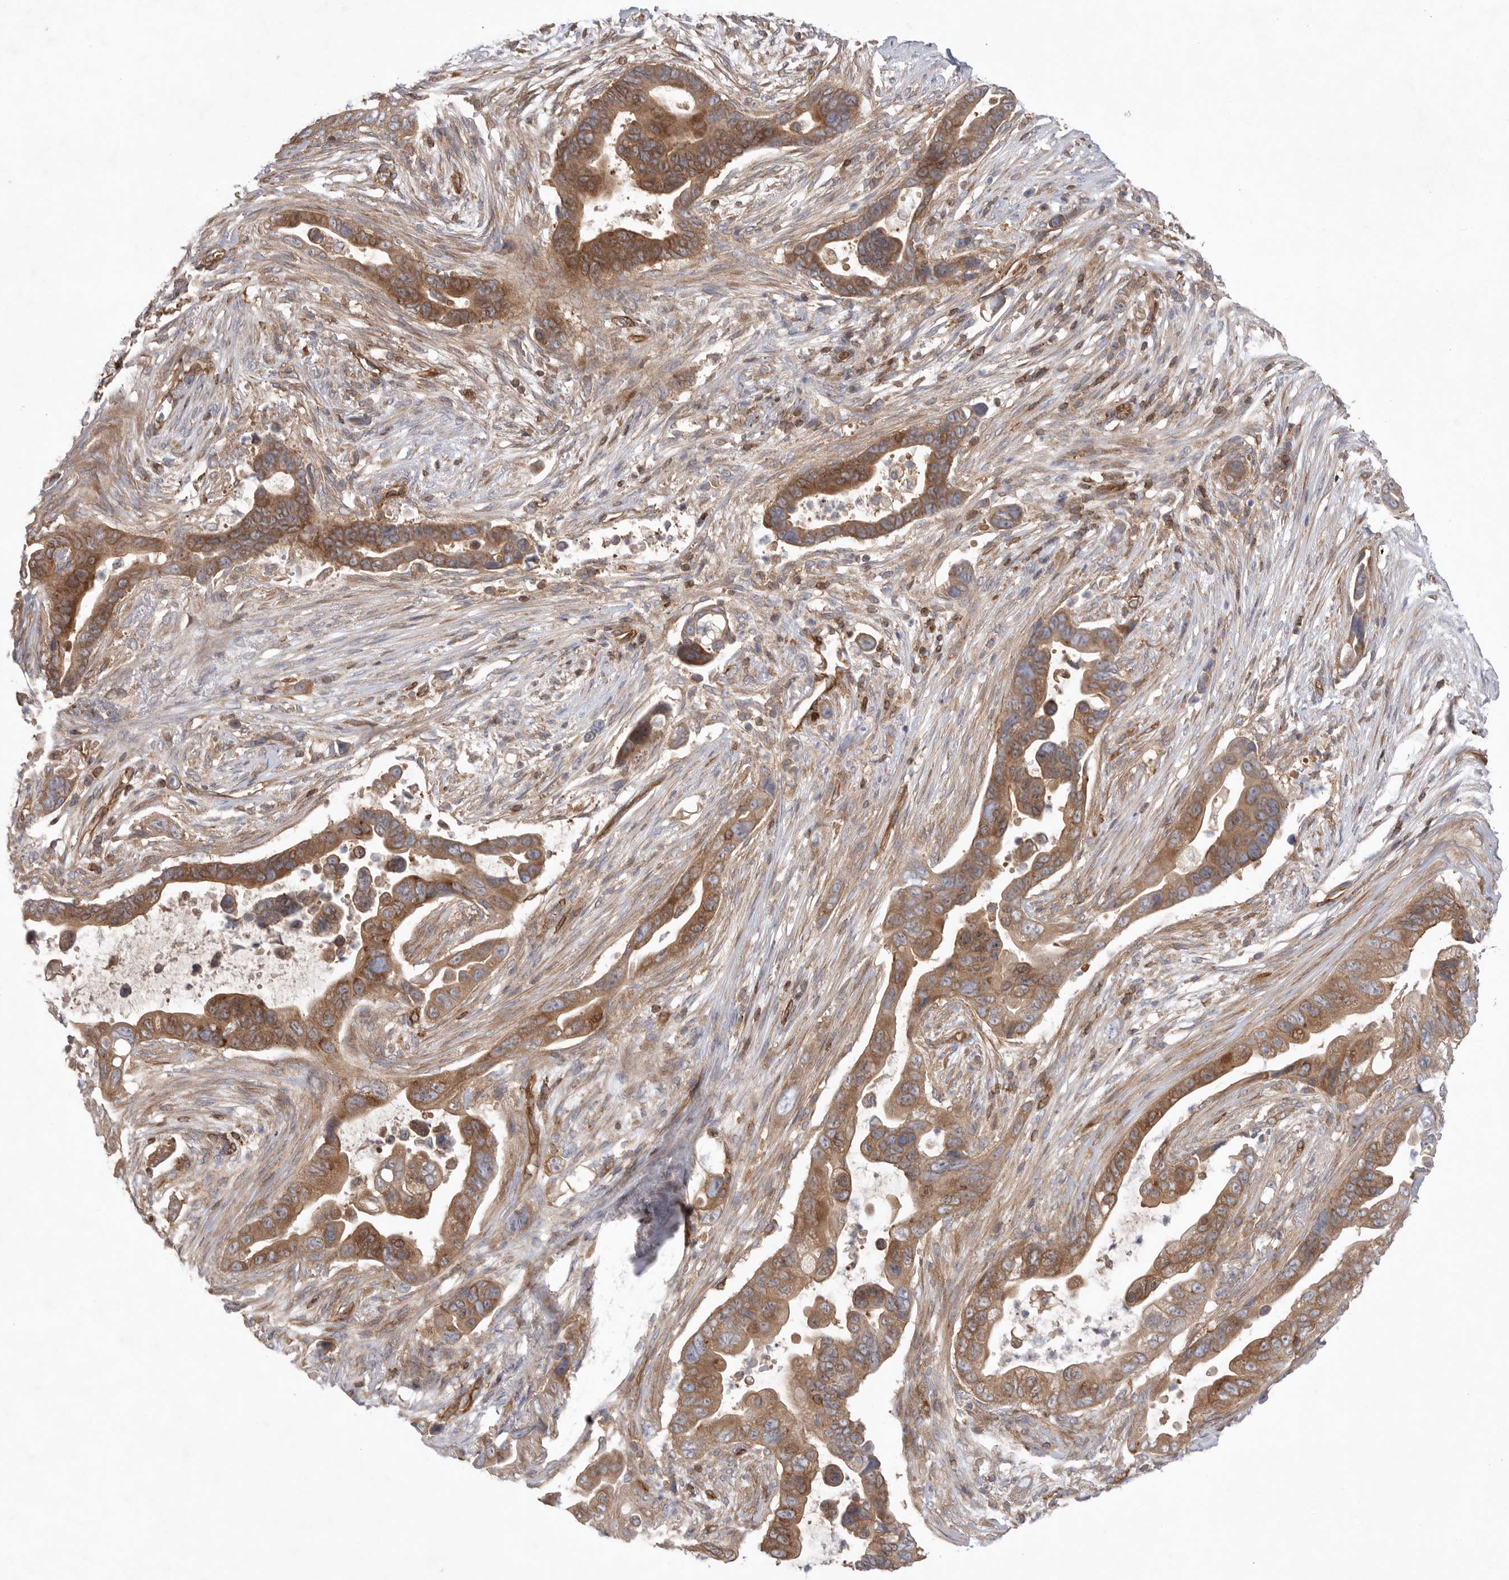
{"staining": {"intensity": "strong", "quantity": ">75%", "location": "cytoplasmic/membranous"}, "tissue": "pancreatic cancer", "cell_type": "Tumor cells", "image_type": "cancer", "snomed": [{"axis": "morphology", "description": "Adenocarcinoma, NOS"}, {"axis": "topography", "description": "Pancreas"}], "caption": "Immunohistochemistry (IHC) of adenocarcinoma (pancreatic) shows high levels of strong cytoplasmic/membranous expression in about >75% of tumor cells.", "gene": "PRKCH", "patient": {"sex": "female", "age": 72}}